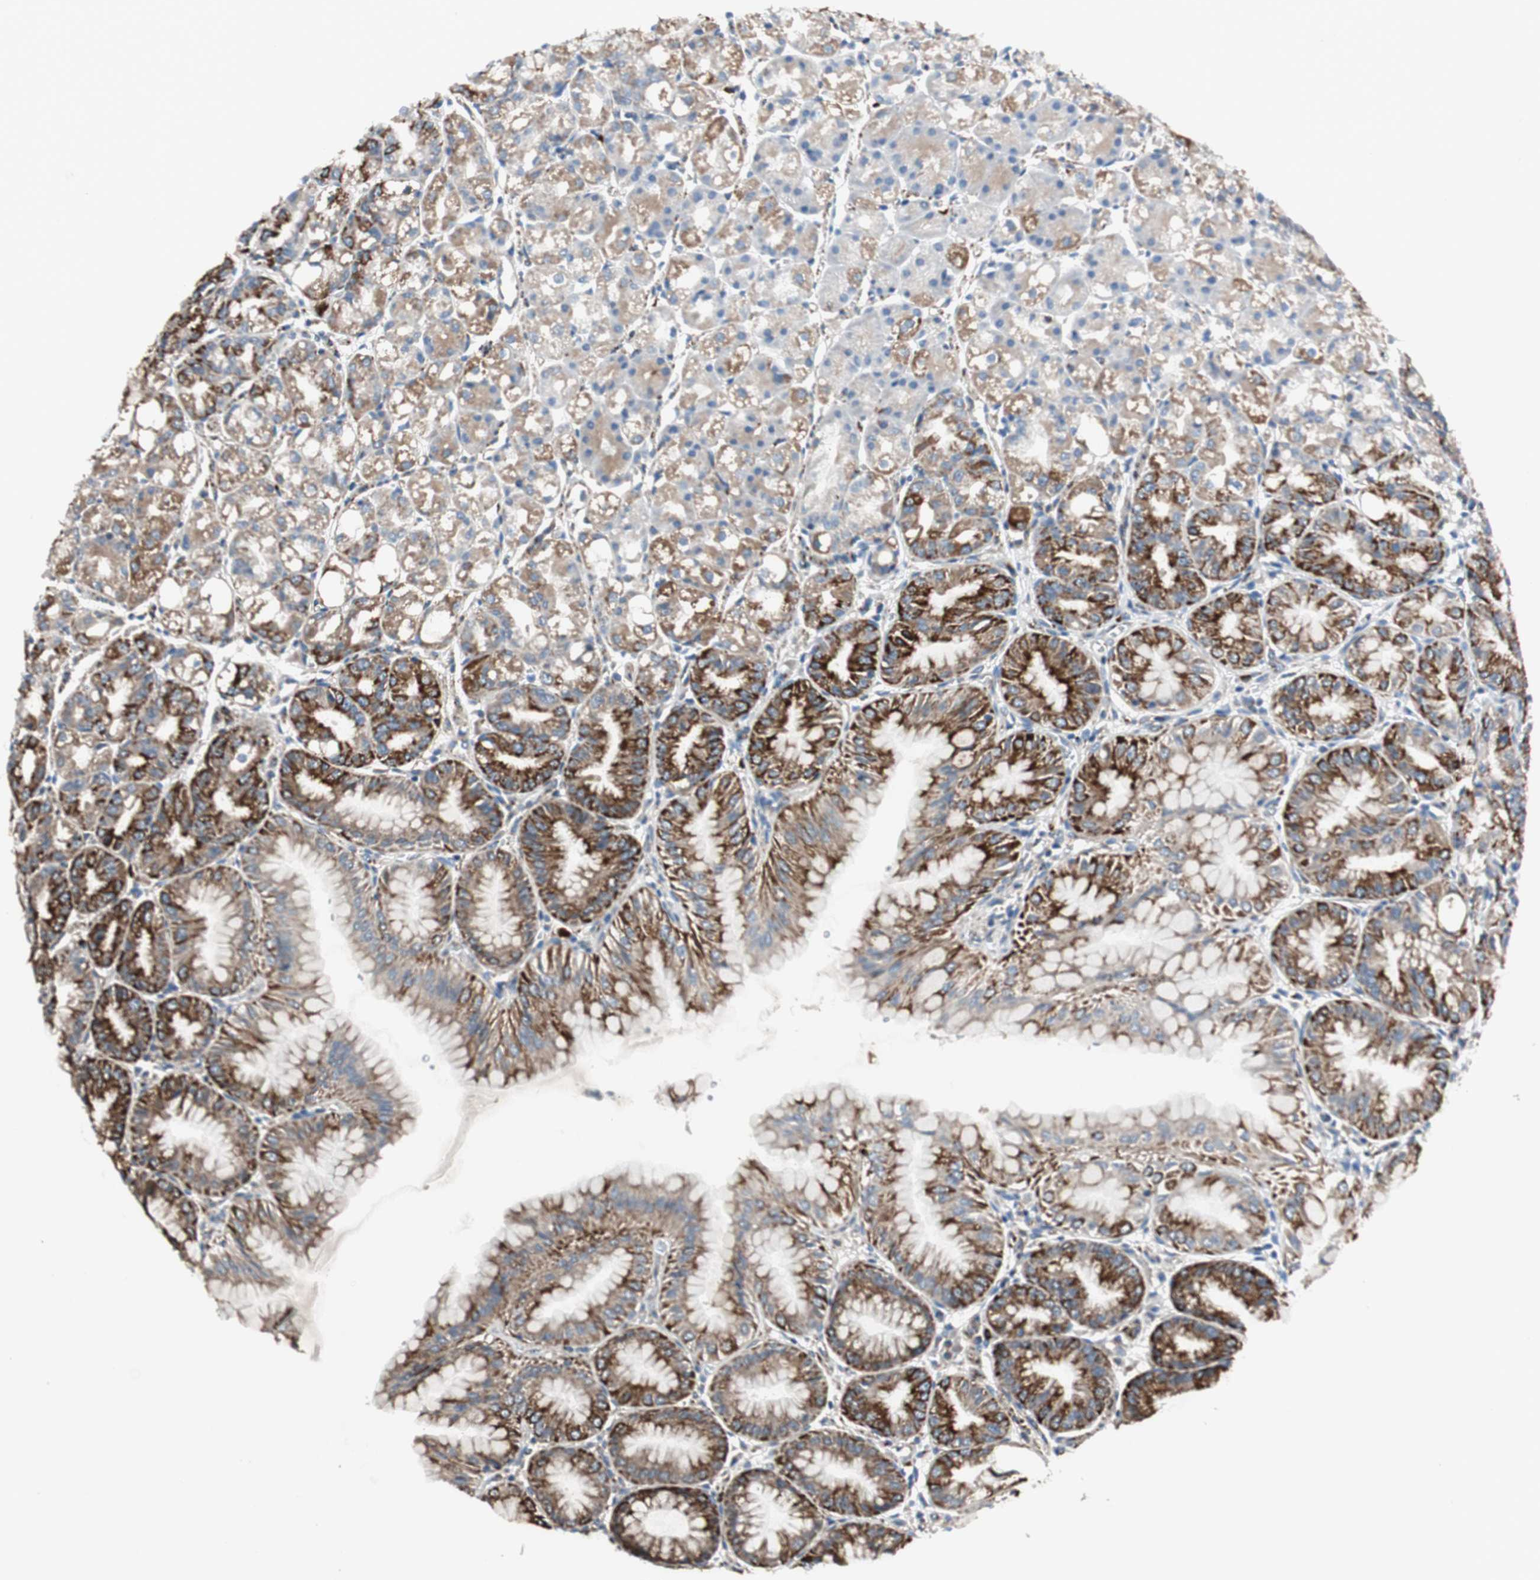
{"staining": {"intensity": "strong", "quantity": ">75%", "location": "cytoplasmic/membranous"}, "tissue": "stomach", "cell_type": "Glandular cells", "image_type": "normal", "snomed": [{"axis": "morphology", "description": "Normal tissue, NOS"}, {"axis": "topography", "description": "Stomach, lower"}], "caption": "This image shows benign stomach stained with immunohistochemistry to label a protein in brown. The cytoplasmic/membranous of glandular cells show strong positivity for the protein. Nuclei are counter-stained blue.", "gene": "AKAP1", "patient": {"sex": "male", "age": 71}}